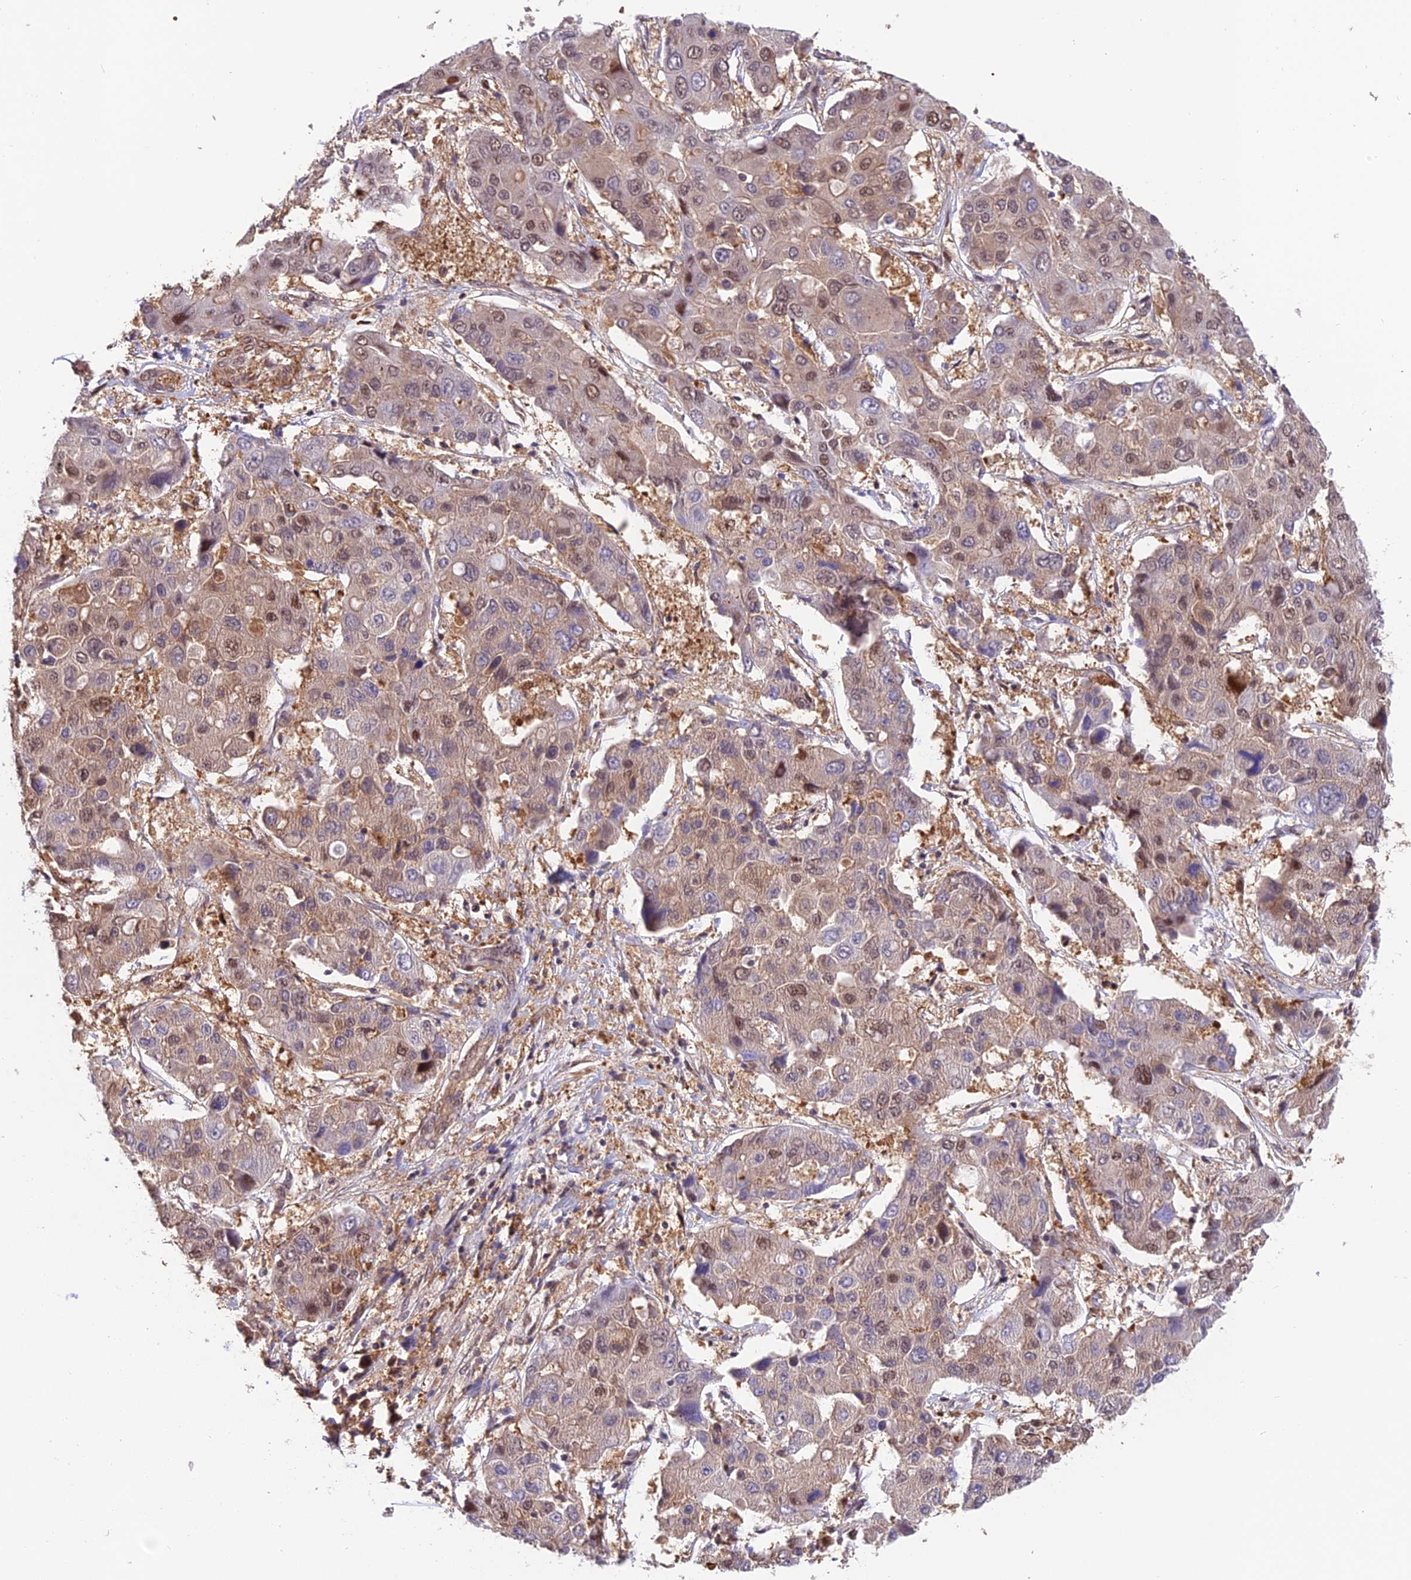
{"staining": {"intensity": "weak", "quantity": "25%-75%", "location": "cytoplasmic/membranous,nuclear"}, "tissue": "liver cancer", "cell_type": "Tumor cells", "image_type": "cancer", "snomed": [{"axis": "morphology", "description": "Cholangiocarcinoma"}, {"axis": "topography", "description": "Liver"}], "caption": "Immunohistochemical staining of cholangiocarcinoma (liver) reveals weak cytoplasmic/membranous and nuclear protein expression in about 25%-75% of tumor cells. The staining is performed using DAB (3,3'-diaminobenzidine) brown chromogen to label protein expression. The nuclei are counter-stained blue using hematoxylin.", "gene": "PSMB3", "patient": {"sex": "male", "age": 67}}